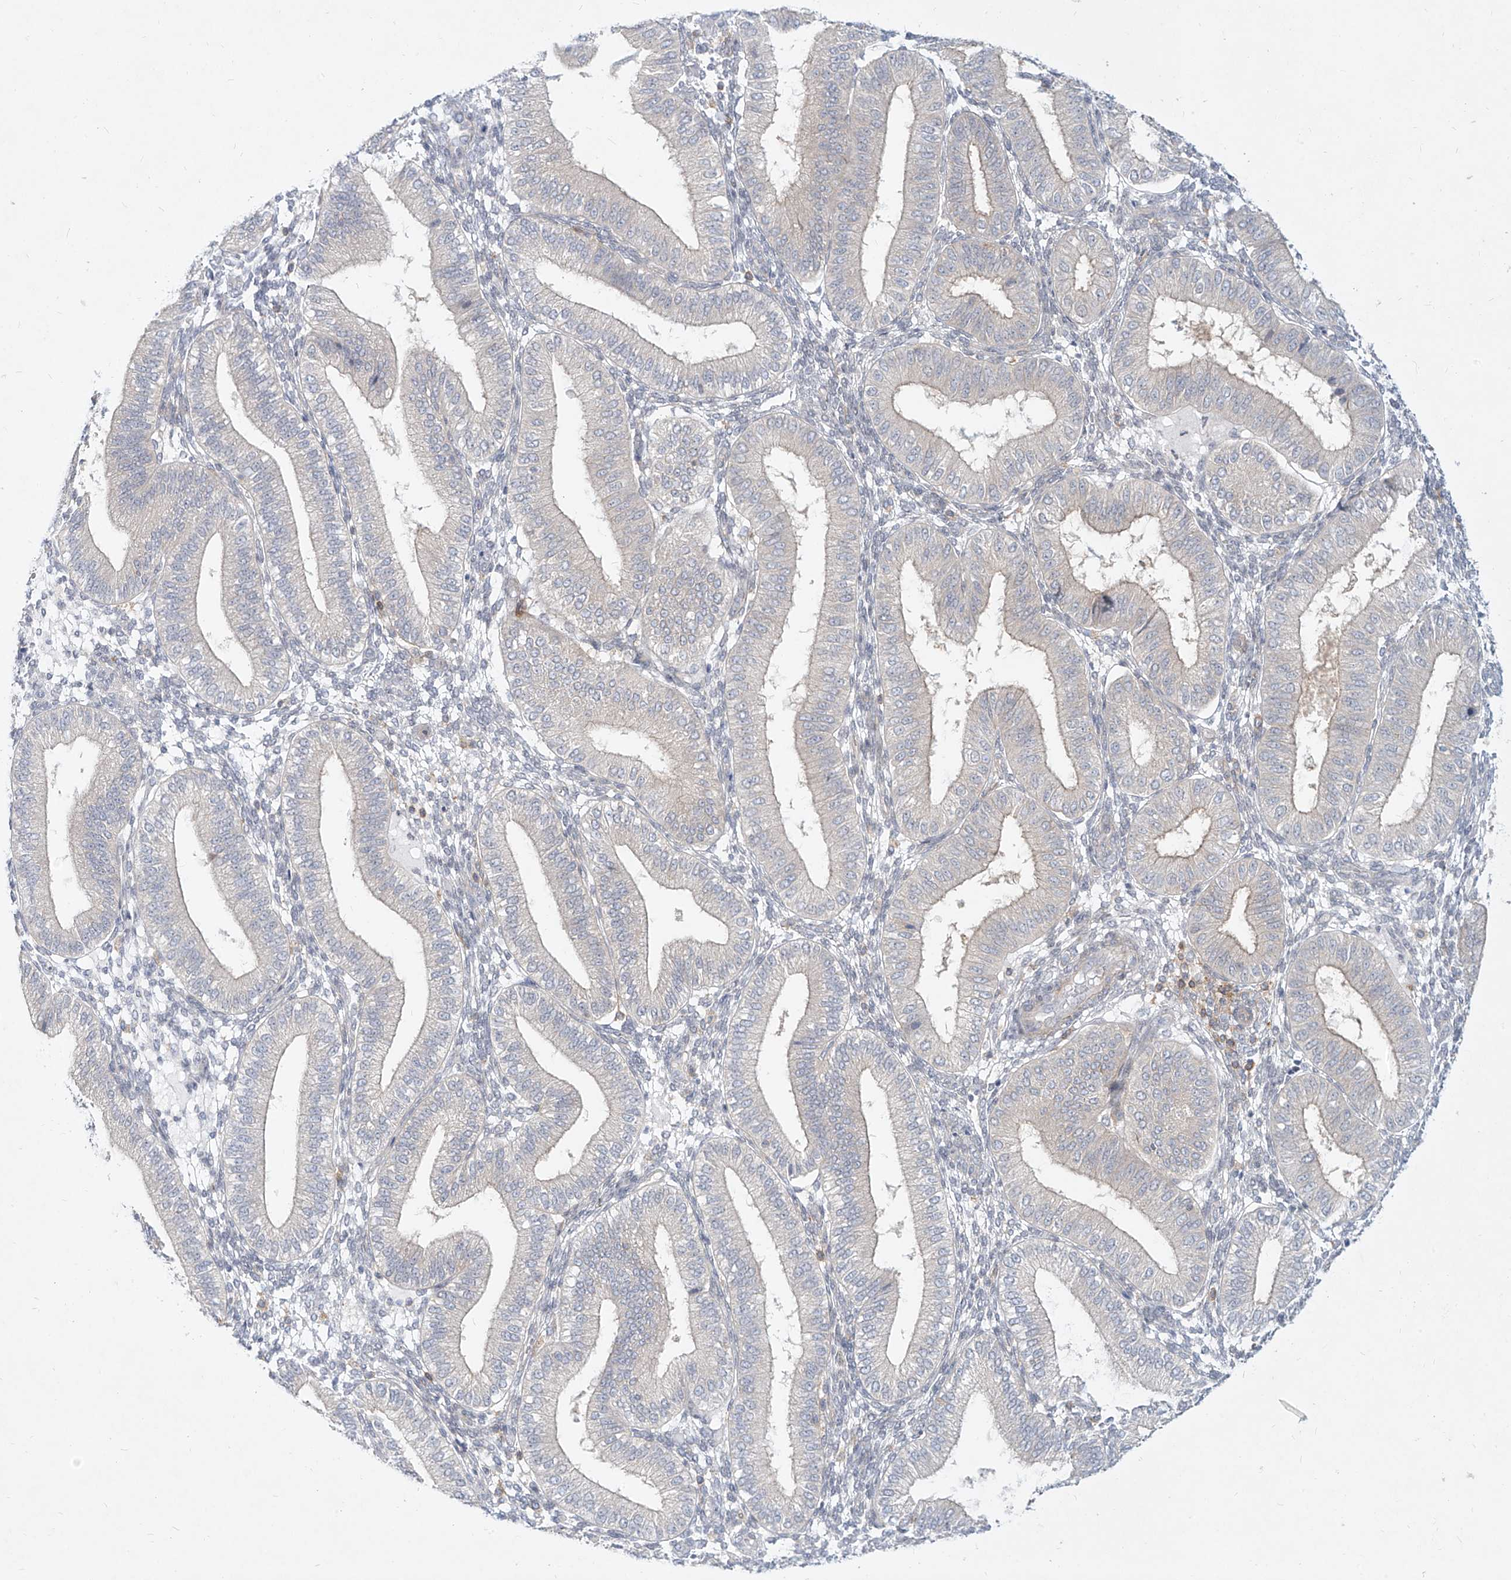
{"staining": {"intensity": "negative", "quantity": "none", "location": "none"}, "tissue": "endometrium", "cell_type": "Cells in endometrial stroma", "image_type": "normal", "snomed": [{"axis": "morphology", "description": "Normal tissue, NOS"}, {"axis": "topography", "description": "Endometrium"}], "caption": "IHC micrograph of normal endometrium stained for a protein (brown), which shows no expression in cells in endometrial stroma.", "gene": "SLC2A12", "patient": {"sex": "female", "age": 39}}